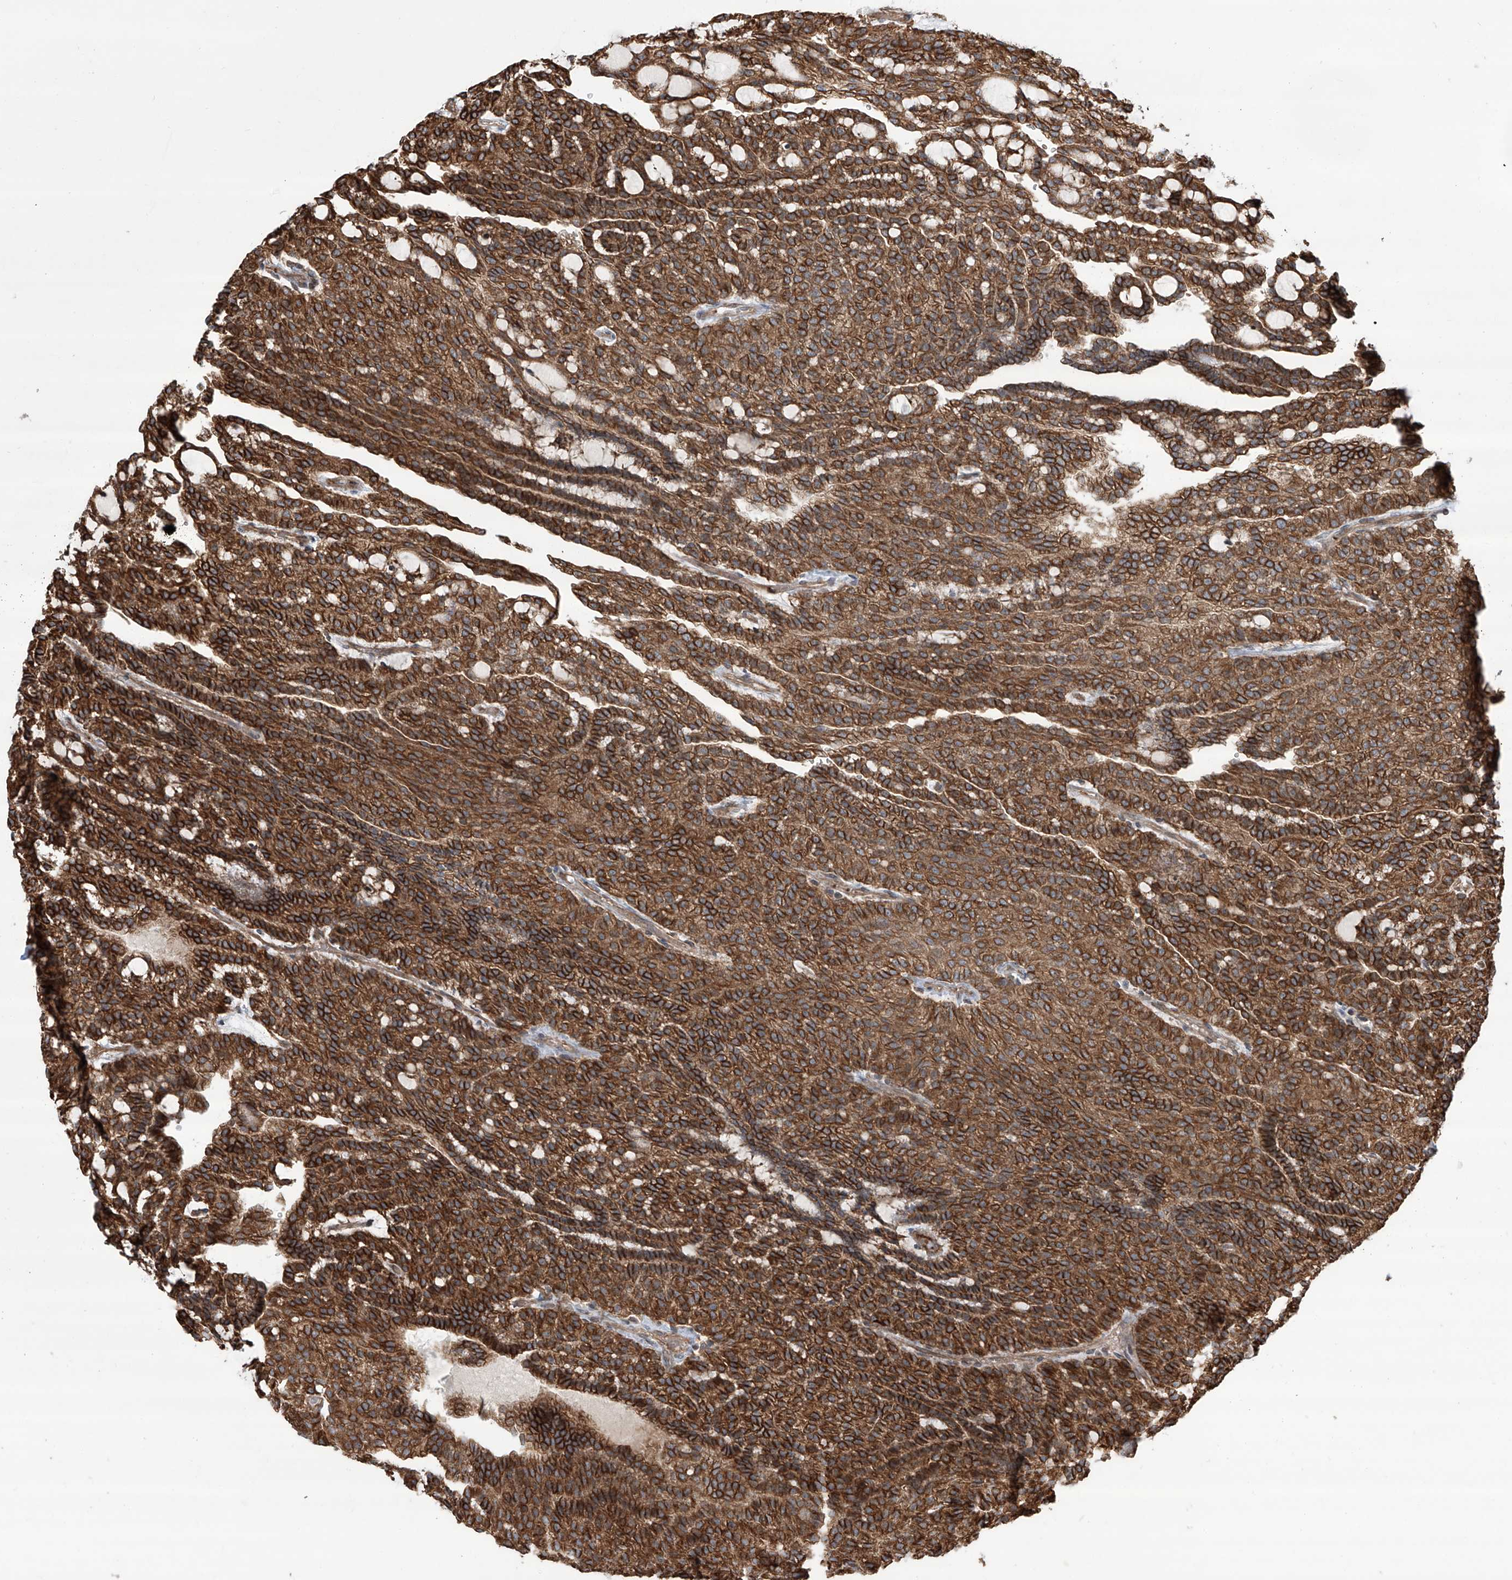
{"staining": {"intensity": "strong", "quantity": ">75%", "location": "cytoplasmic/membranous"}, "tissue": "renal cancer", "cell_type": "Tumor cells", "image_type": "cancer", "snomed": [{"axis": "morphology", "description": "Adenocarcinoma, NOS"}, {"axis": "topography", "description": "Kidney"}], "caption": "About >75% of tumor cells in human renal adenocarcinoma demonstrate strong cytoplasmic/membranous protein expression as visualized by brown immunohistochemical staining.", "gene": "APAF1", "patient": {"sex": "male", "age": 63}}